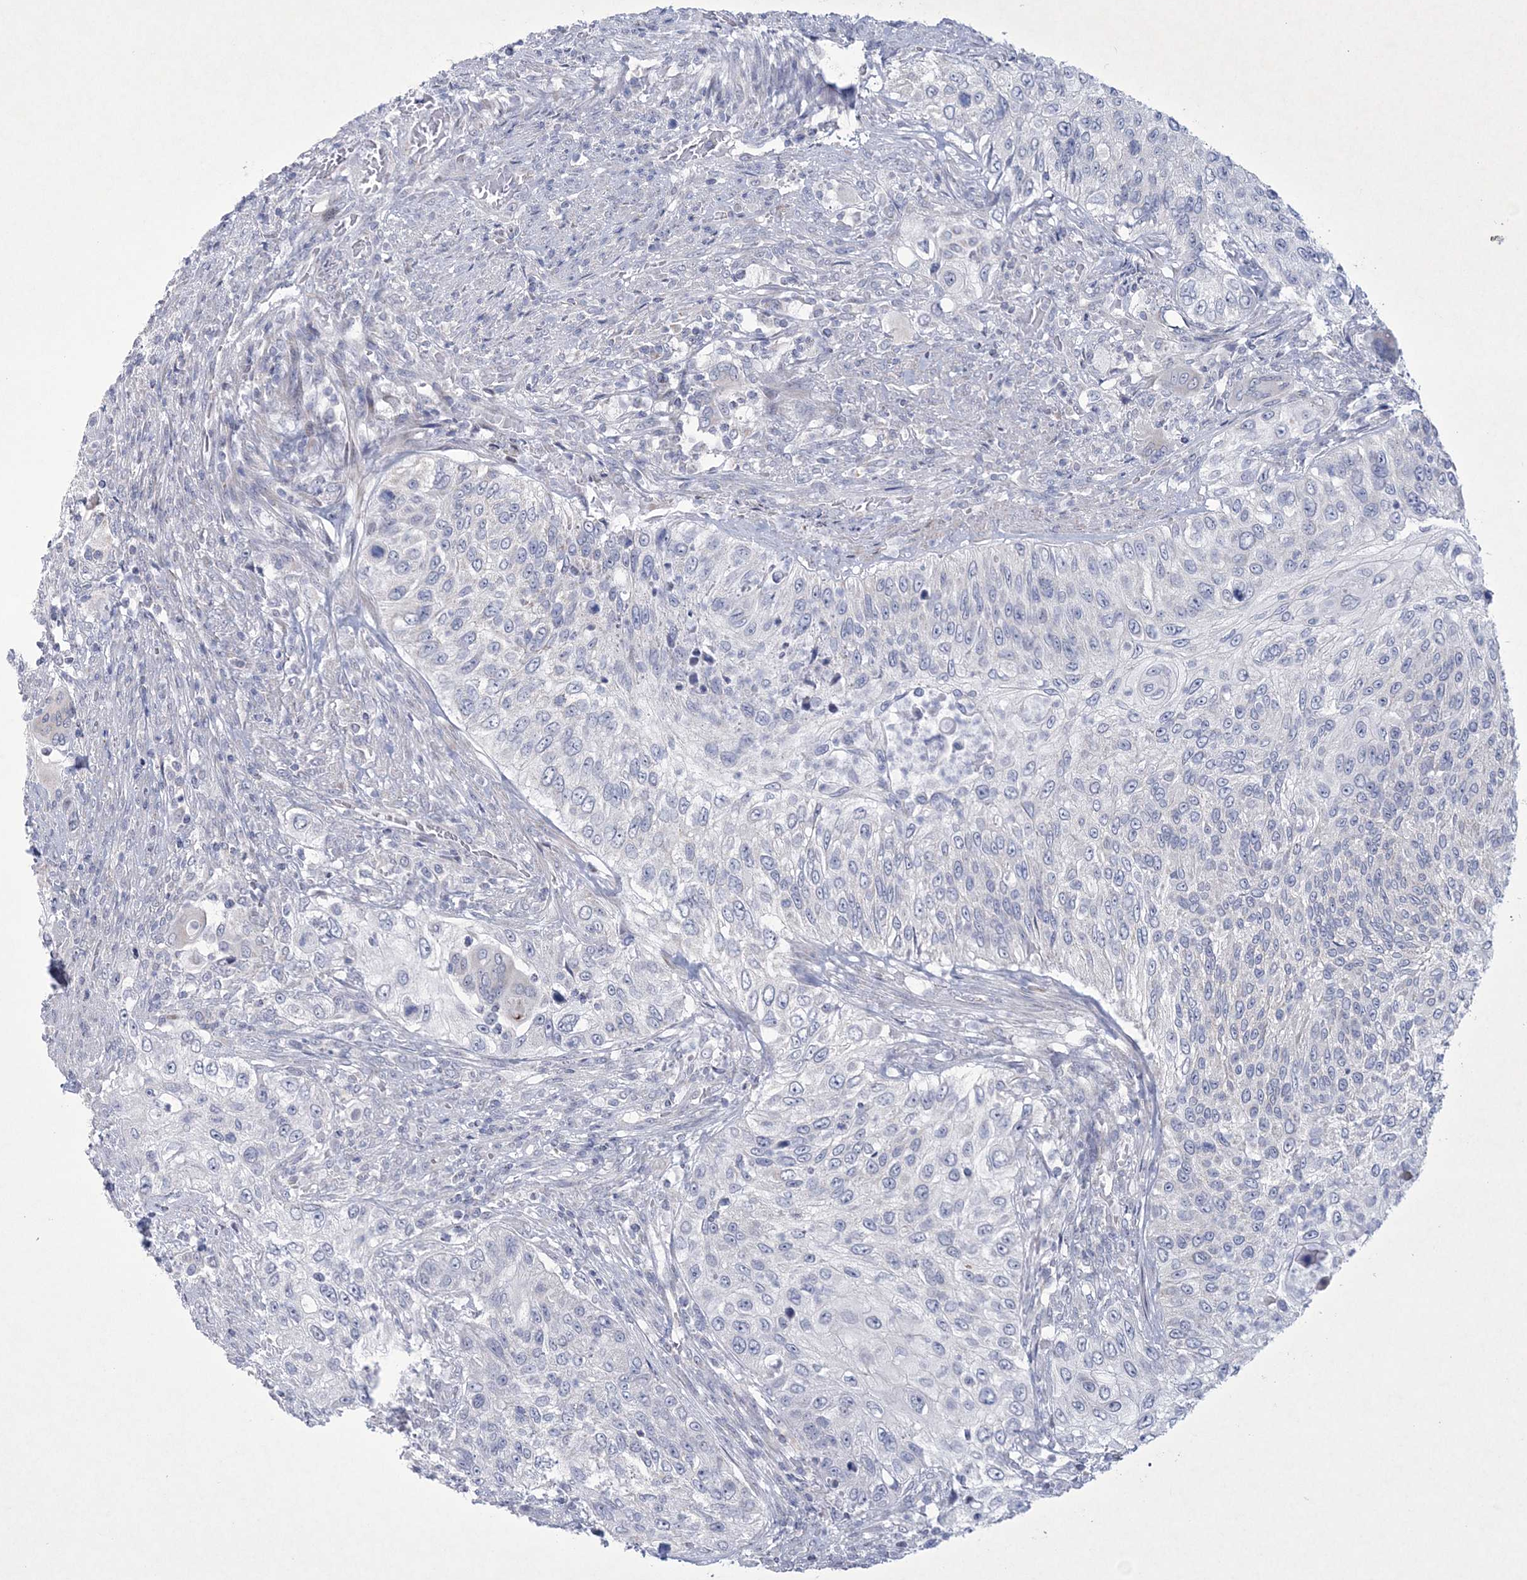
{"staining": {"intensity": "negative", "quantity": "none", "location": "none"}, "tissue": "urothelial cancer", "cell_type": "Tumor cells", "image_type": "cancer", "snomed": [{"axis": "morphology", "description": "Urothelial carcinoma, High grade"}, {"axis": "topography", "description": "Urinary bladder"}], "caption": "High-grade urothelial carcinoma stained for a protein using immunohistochemistry displays no expression tumor cells.", "gene": "CES4A", "patient": {"sex": "female", "age": 60}}